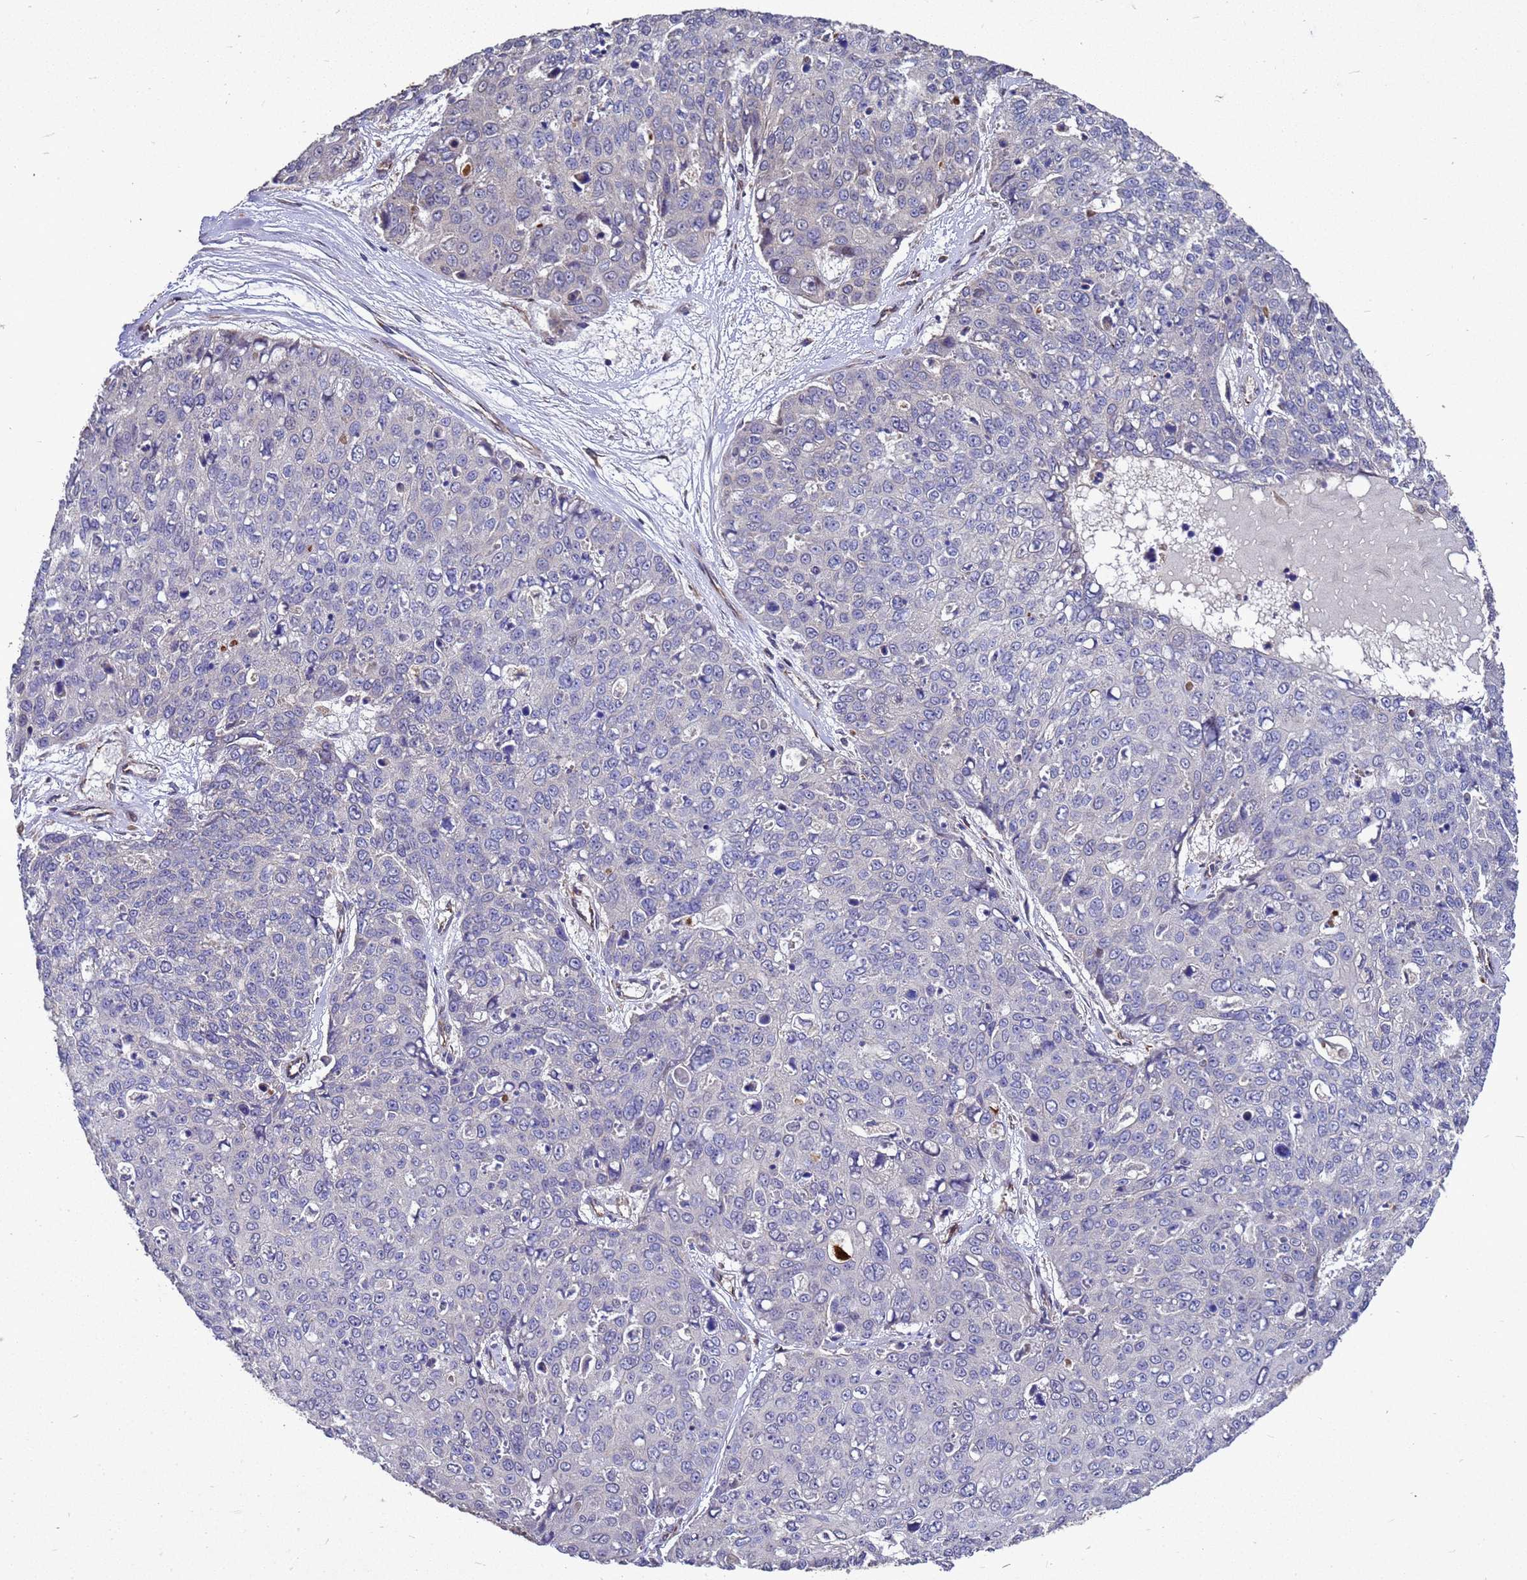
{"staining": {"intensity": "negative", "quantity": "none", "location": "none"}, "tissue": "skin cancer", "cell_type": "Tumor cells", "image_type": "cancer", "snomed": [{"axis": "morphology", "description": "Squamous cell carcinoma, NOS"}, {"axis": "topography", "description": "Skin"}], "caption": "Tumor cells show no significant protein expression in skin cancer (squamous cell carcinoma). Brightfield microscopy of IHC stained with DAB (brown) and hematoxylin (blue), captured at high magnification.", "gene": "RSPRY1", "patient": {"sex": "male", "age": 71}}